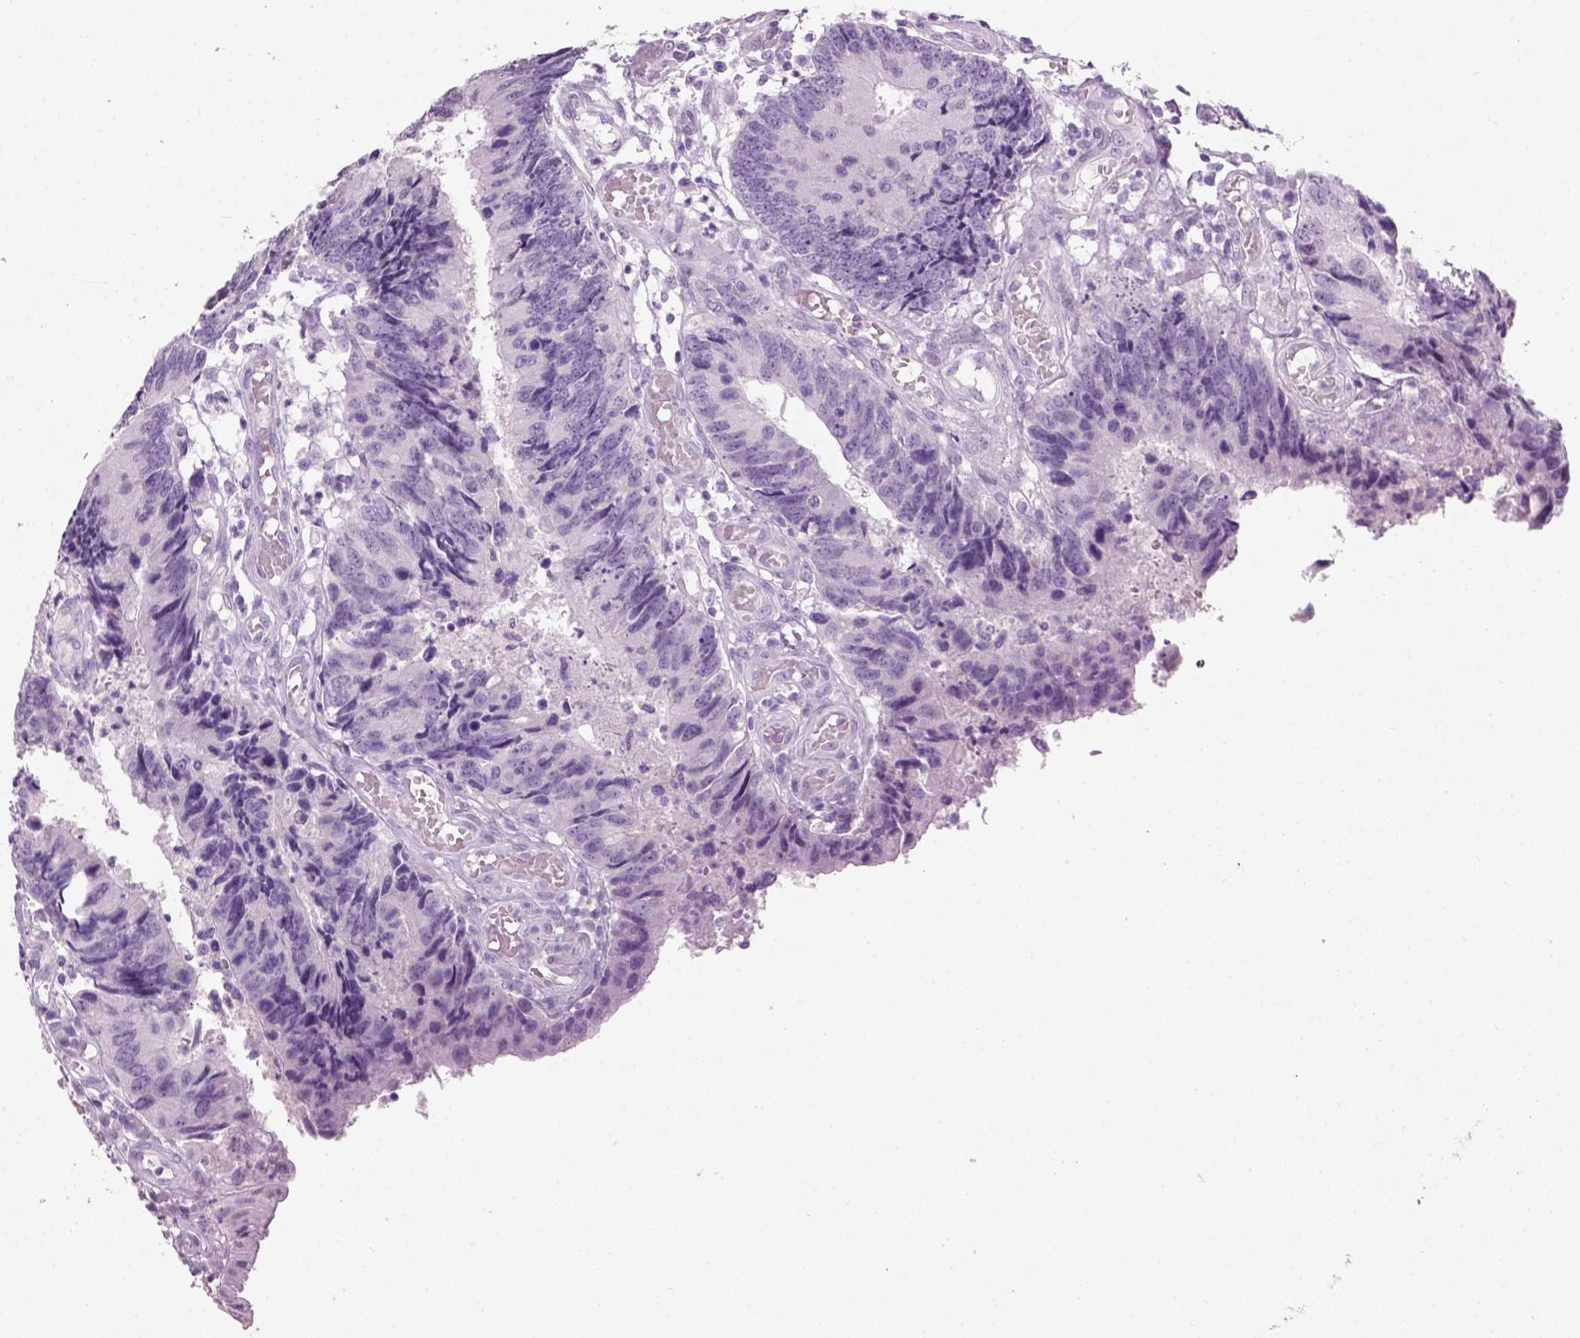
{"staining": {"intensity": "negative", "quantity": "none", "location": "none"}, "tissue": "colorectal cancer", "cell_type": "Tumor cells", "image_type": "cancer", "snomed": [{"axis": "morphology", "description": "Adenocarcinoma, NOS"}, {"axis": "topography", "description": "Colon"}], "caption": "Colorectal cancer was stained to show a protein in brown. There is no significant expression in tumor cells.", "gene": "GABRB2", "patient": {"sex": "female", "age": 67}}